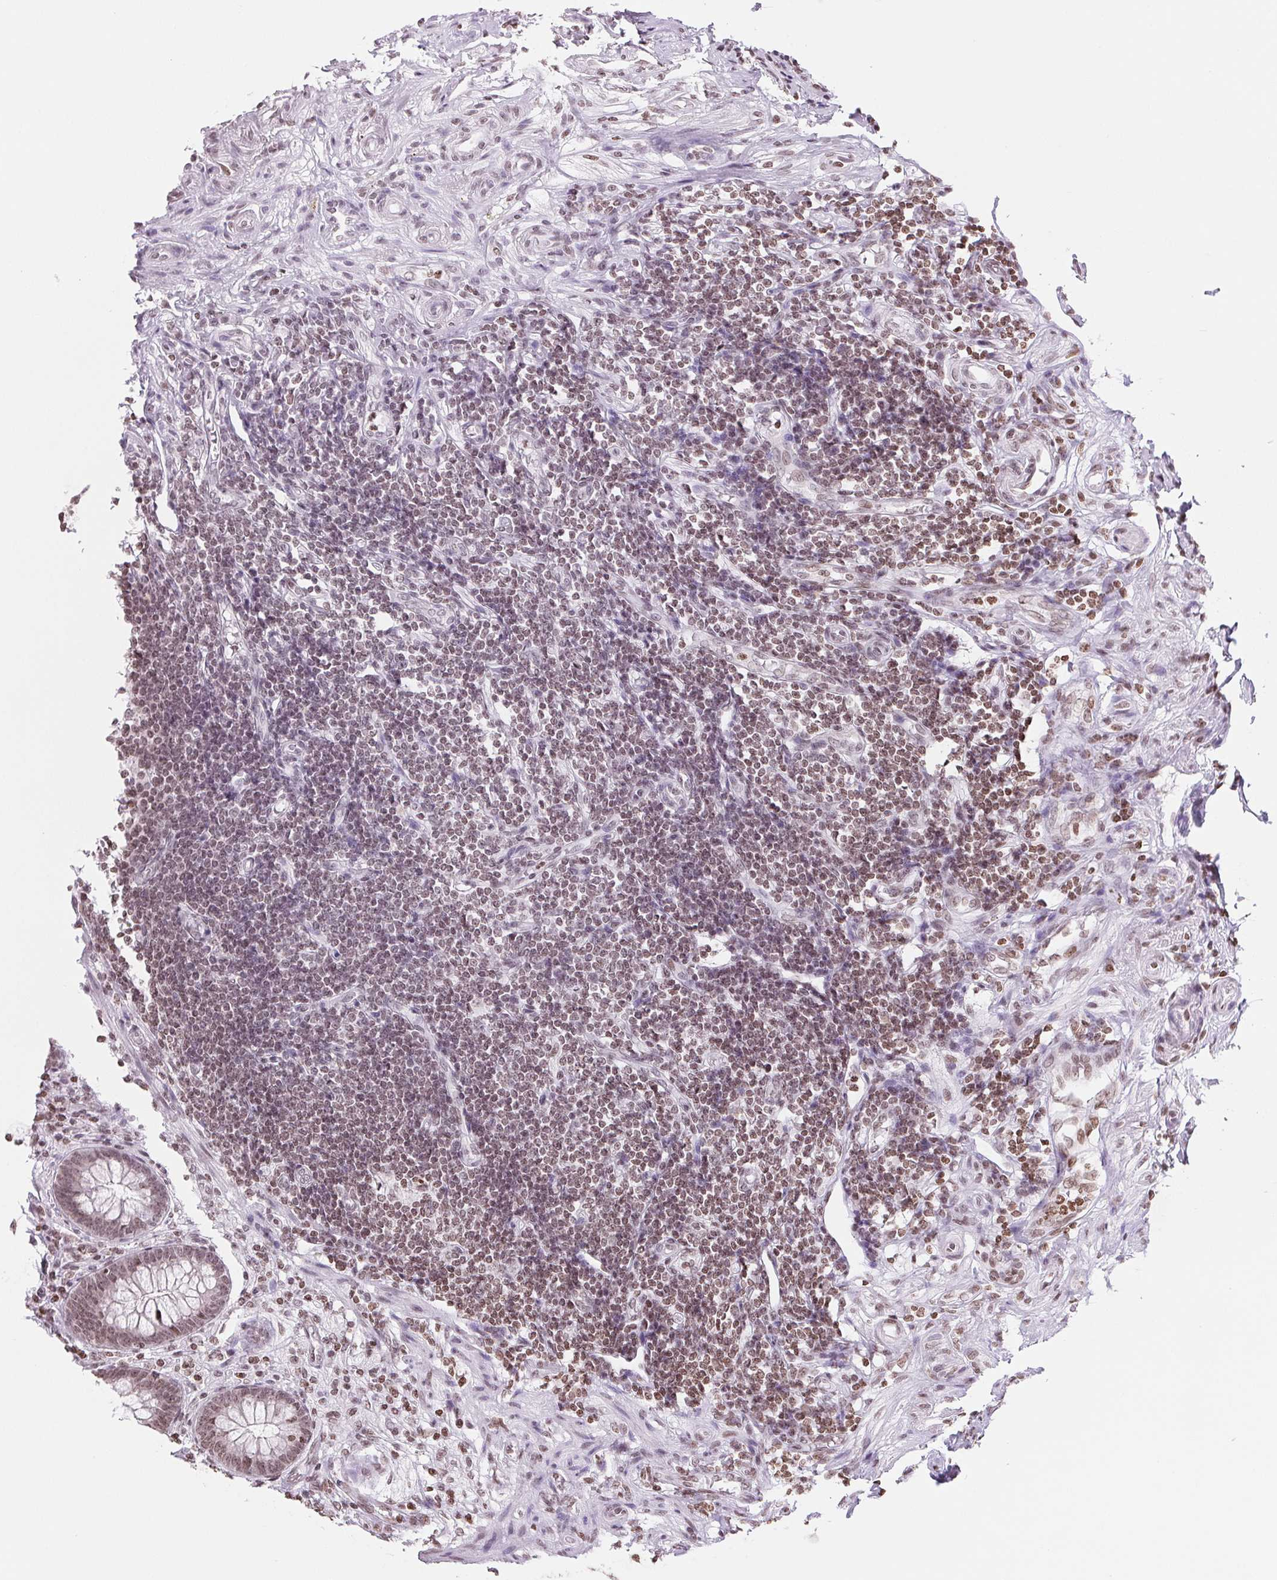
{"staining": {"intensity": "weak", "quantity": ">75%", "location": "nuclear"}, "tissue": "appendix", "cell_type": "Glandular cells", "image_type": "normal", "snomed": [{"axis": "morphology", "description": "Normal tissue, NOS"}, {"axis": "topography", "description": "Appendix"}], "caption": "Appendix stained with immunohistochemistry shows weak nuclear positivity in about >75% of glandular cells. The protein is shown in brown color, while the nuclei are stained blue.", "gene": "SMIM12", "patient": {"sex": "female", "age": 57}}